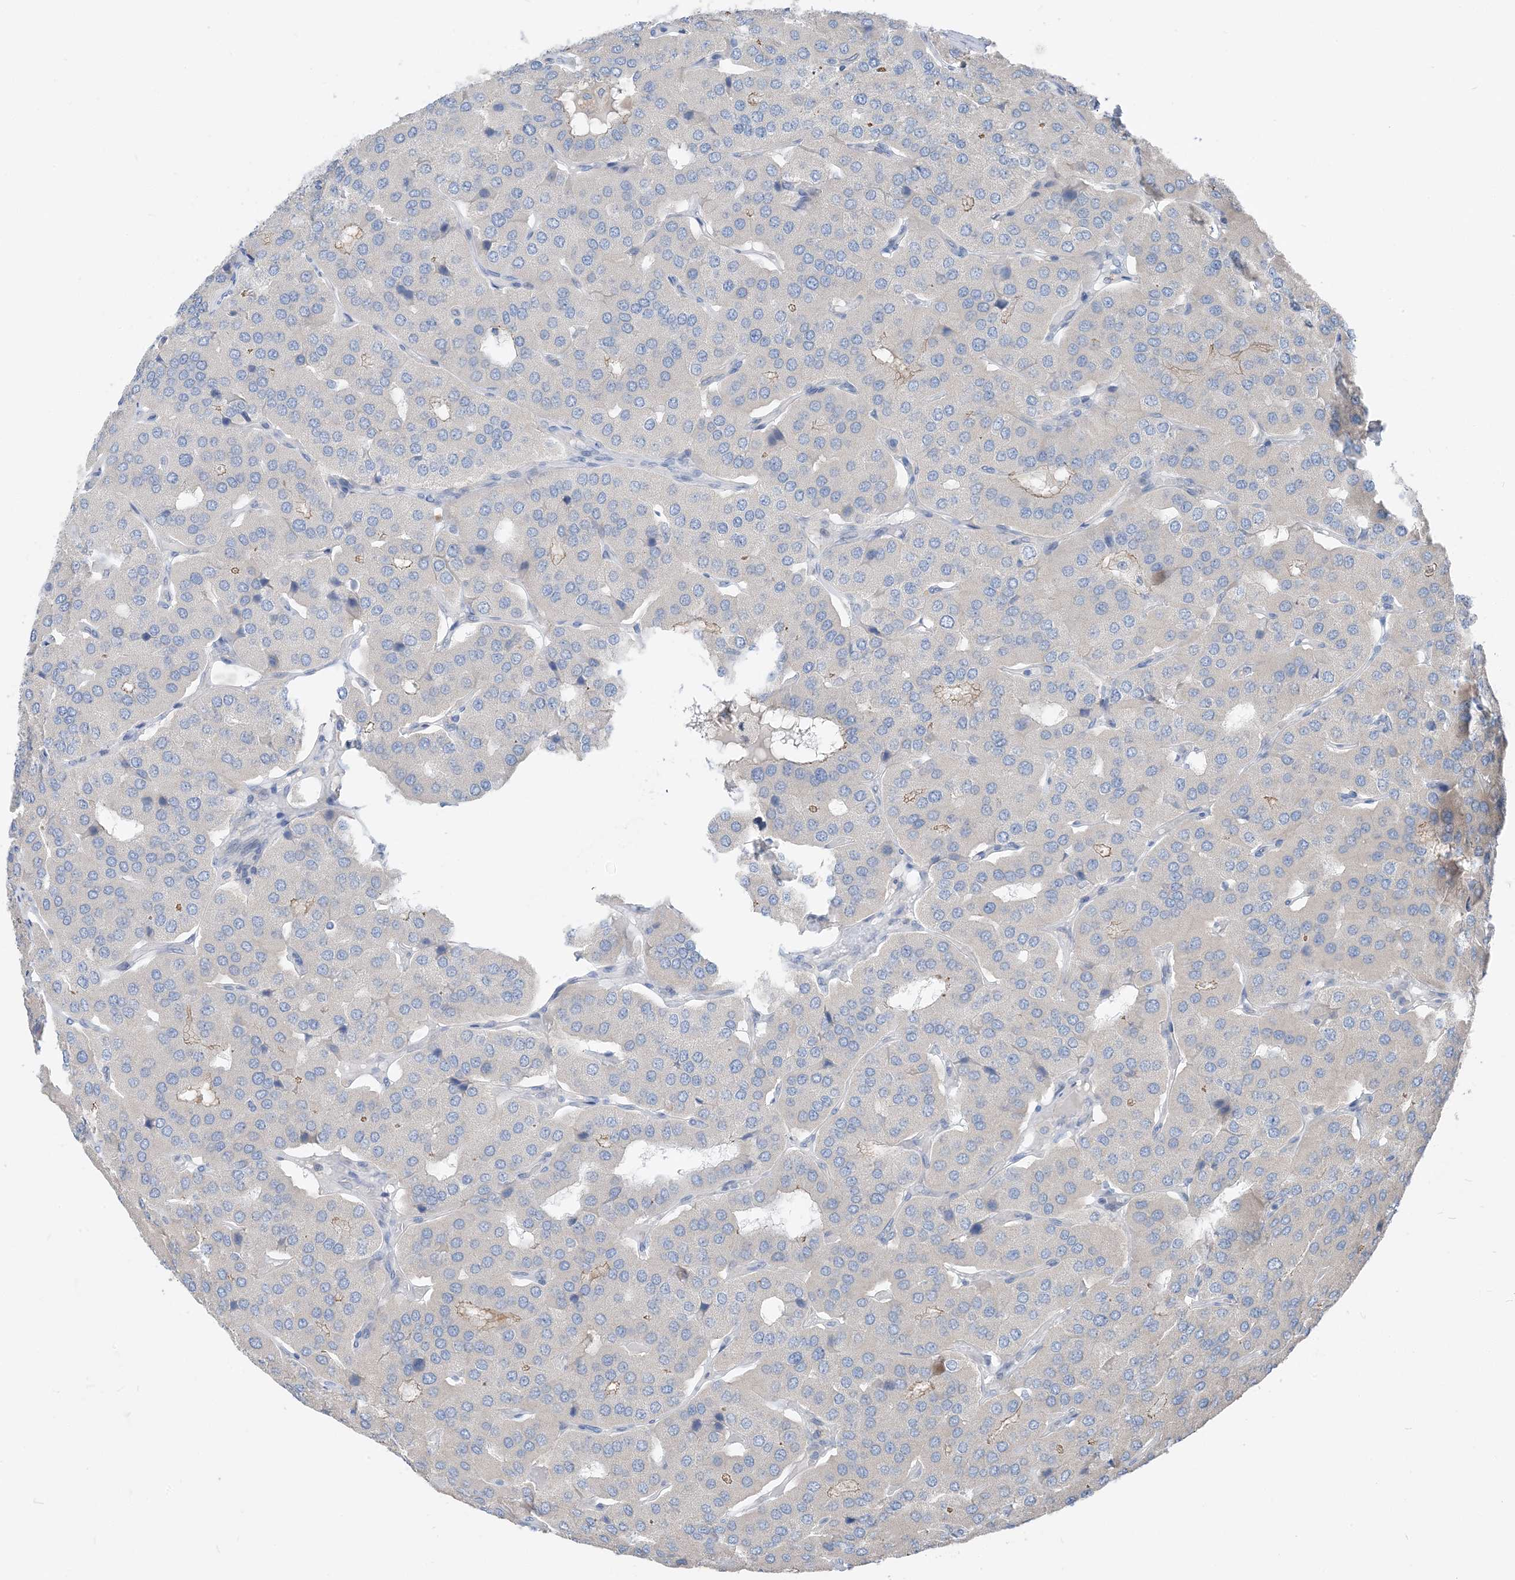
{"staining": {"intensity": "negative", "quantity": "none", "location": "none"}, "tissue": "parathyroid gland", "cell_type": "Glandular cells", "image_type": "normal", "snomed": [{"axis": "morphology", "description": "Normal tissue, NOS"}, {"axis": "morphology", "description": "Adenoma, NOS"}, {"axis": "topography", "description": "Parathyroid gland"}], "caption": "Glandular cells show no significant protein positivity in unremarkable parathyroid gland. (Brightfield microscopy of DAB IHC at high magnification).", "gene": "NCOA7", "patient": {"sex": "female", "age": 86}}